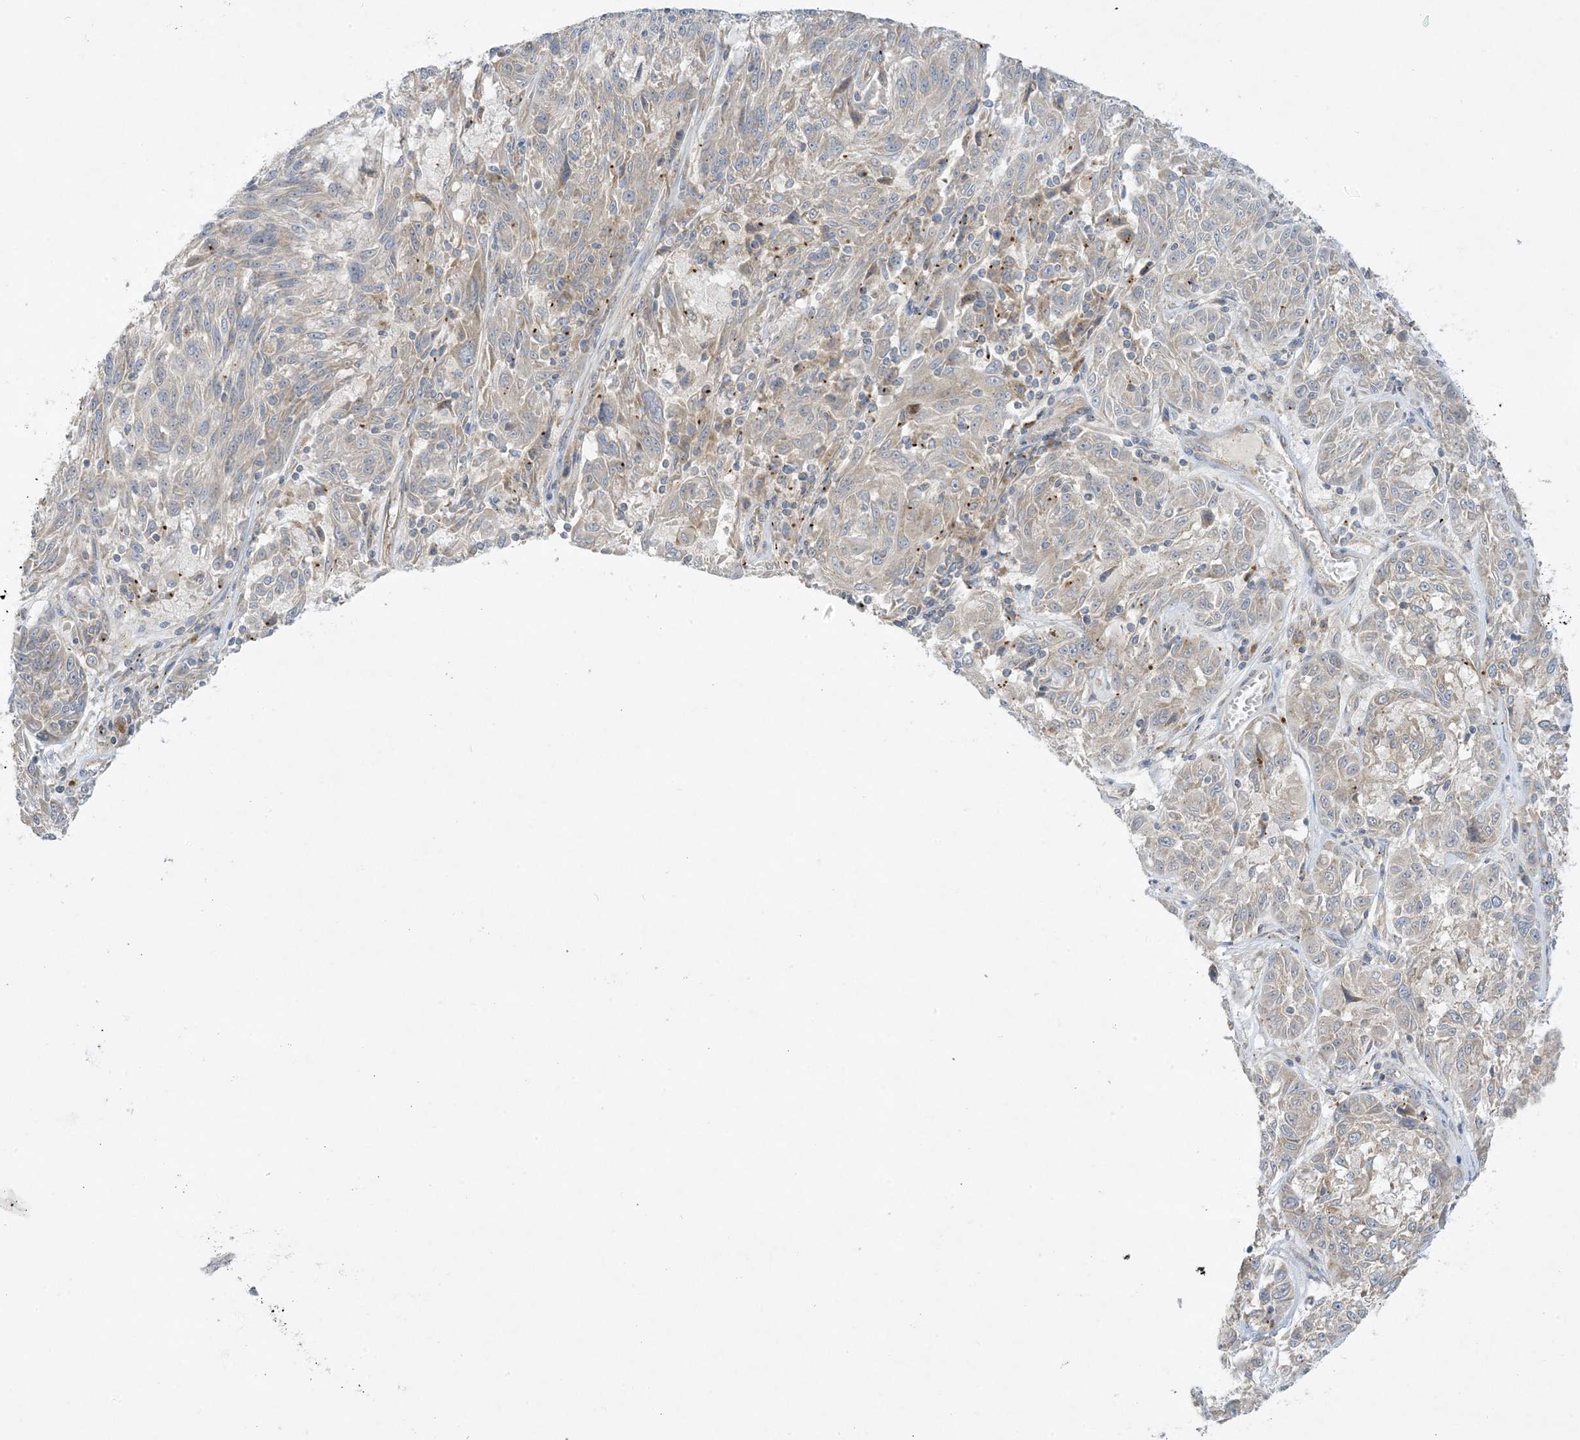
{"staining": {"intensity": "negative", "quantity": "none", "location": "none"}, "tissue": "melanoma", "cell_type": "Tumor cells", "image_type": "cancer", "snomed": [{"axis": "morphology", "description": "Malignant melanoma, NOS"}, {"axis": "topography", "description": "Skin"}], "caption": "The image displays no staining of tumor cells in malignant melanoma.", "gene": "RPP40", "patient": {"sex": "male", "age": 53}}